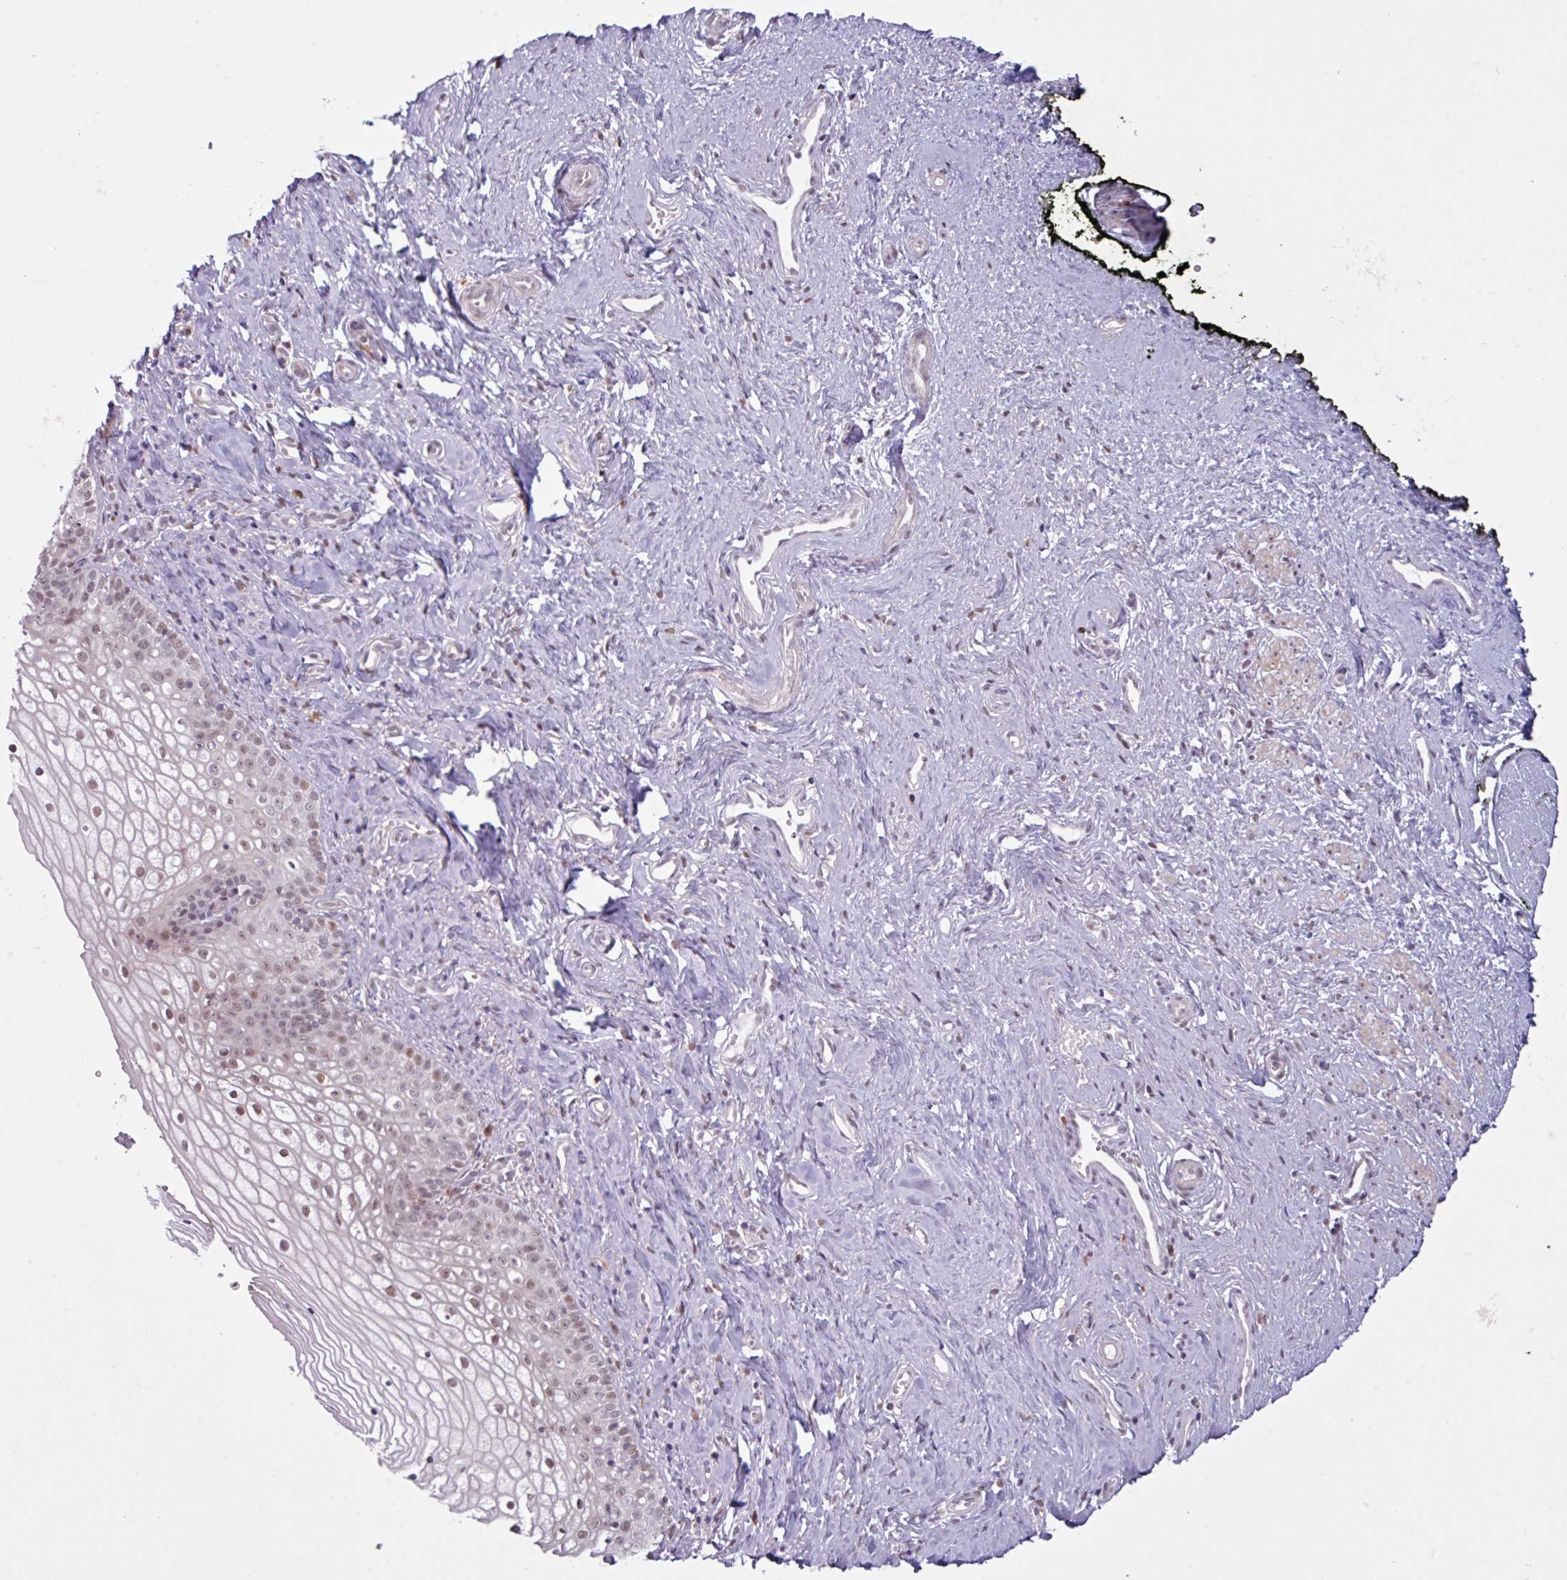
{"staining": {"intensity": "moderate", "quantity": "25%-75%", "location": "cytoplasmic/membranous,nuclear"}, "tissue": "vagina", "cell_type": "Squamous epithelial cells", "image_type": "normal", "snomed": [{"axis": "morphology", "description": "Normal tissue, NOS"}, {"axis": "topography", "description": "Vagina"}], "caption": "Immunohistochemistry (IHC) staining of normal vagina, which displays medium levels of moderate cytoplasmic/membranous,nuclear expression in about 25%-75% of squamous epithelial cells indicating moderate cytoplasmic/membranous,nuclear protein staining. The staining was performed using DAB (brown) for protein detection and nuclei were counterstained in hematoxylin (blue).", "gene": "NOTCH2", "patient": {"sex": "female", "age": 59}}